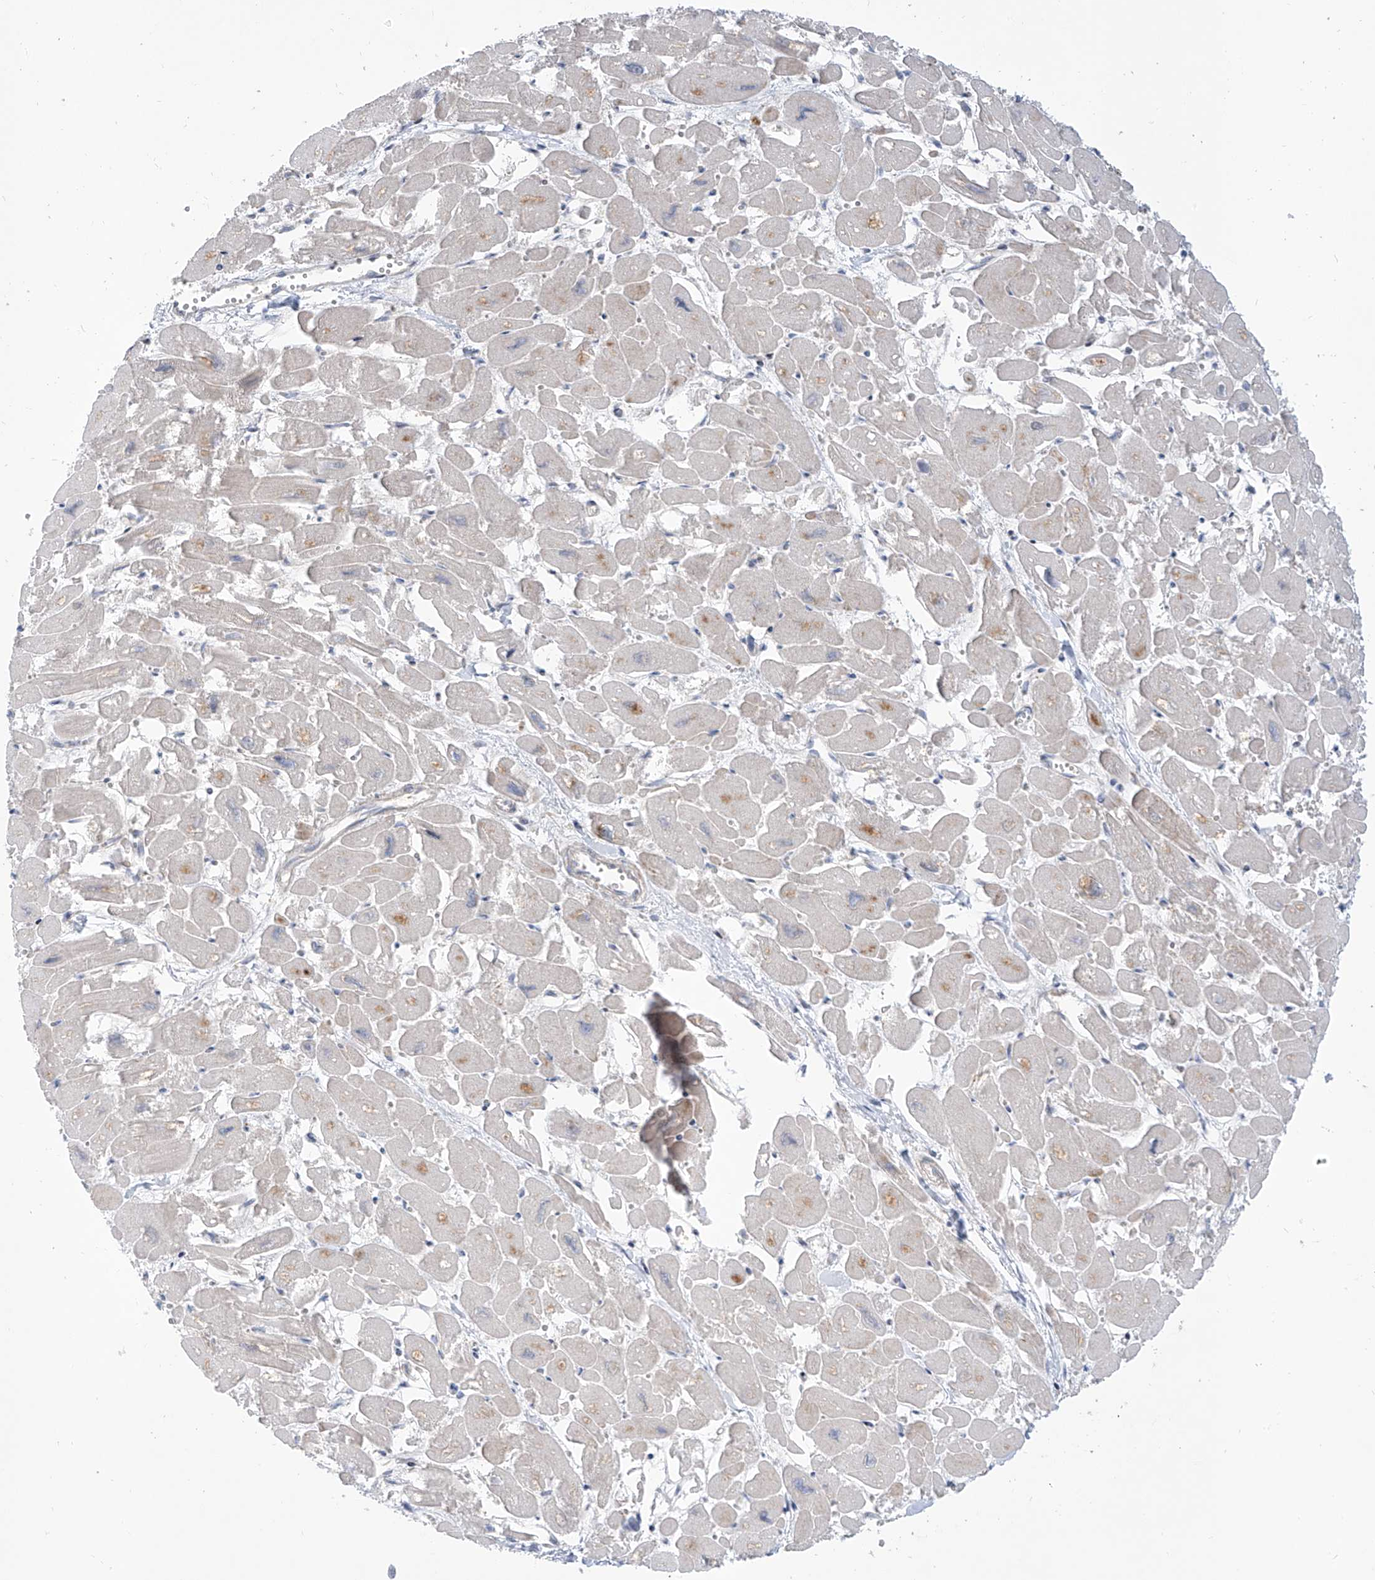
{"staining": {"intensity": "weak", "quantity": "<25%", "location": "cytoplasmic/membranous"}, "tissue": "heart muscle", "cell_type": "Cardiomyocytes", "image_type": "normal", "snomed": [{"axis": "morphology", "description": "Normal tissue, NOS"}, {"axis": "topography", "description": "Heart"}], "caption": "Immunohistochemical staining of normal heart muscle shows no significant staining in cardiomyocytes.", "gene": "LRRC1", "patient": {"sex": "male", "age": 54}}